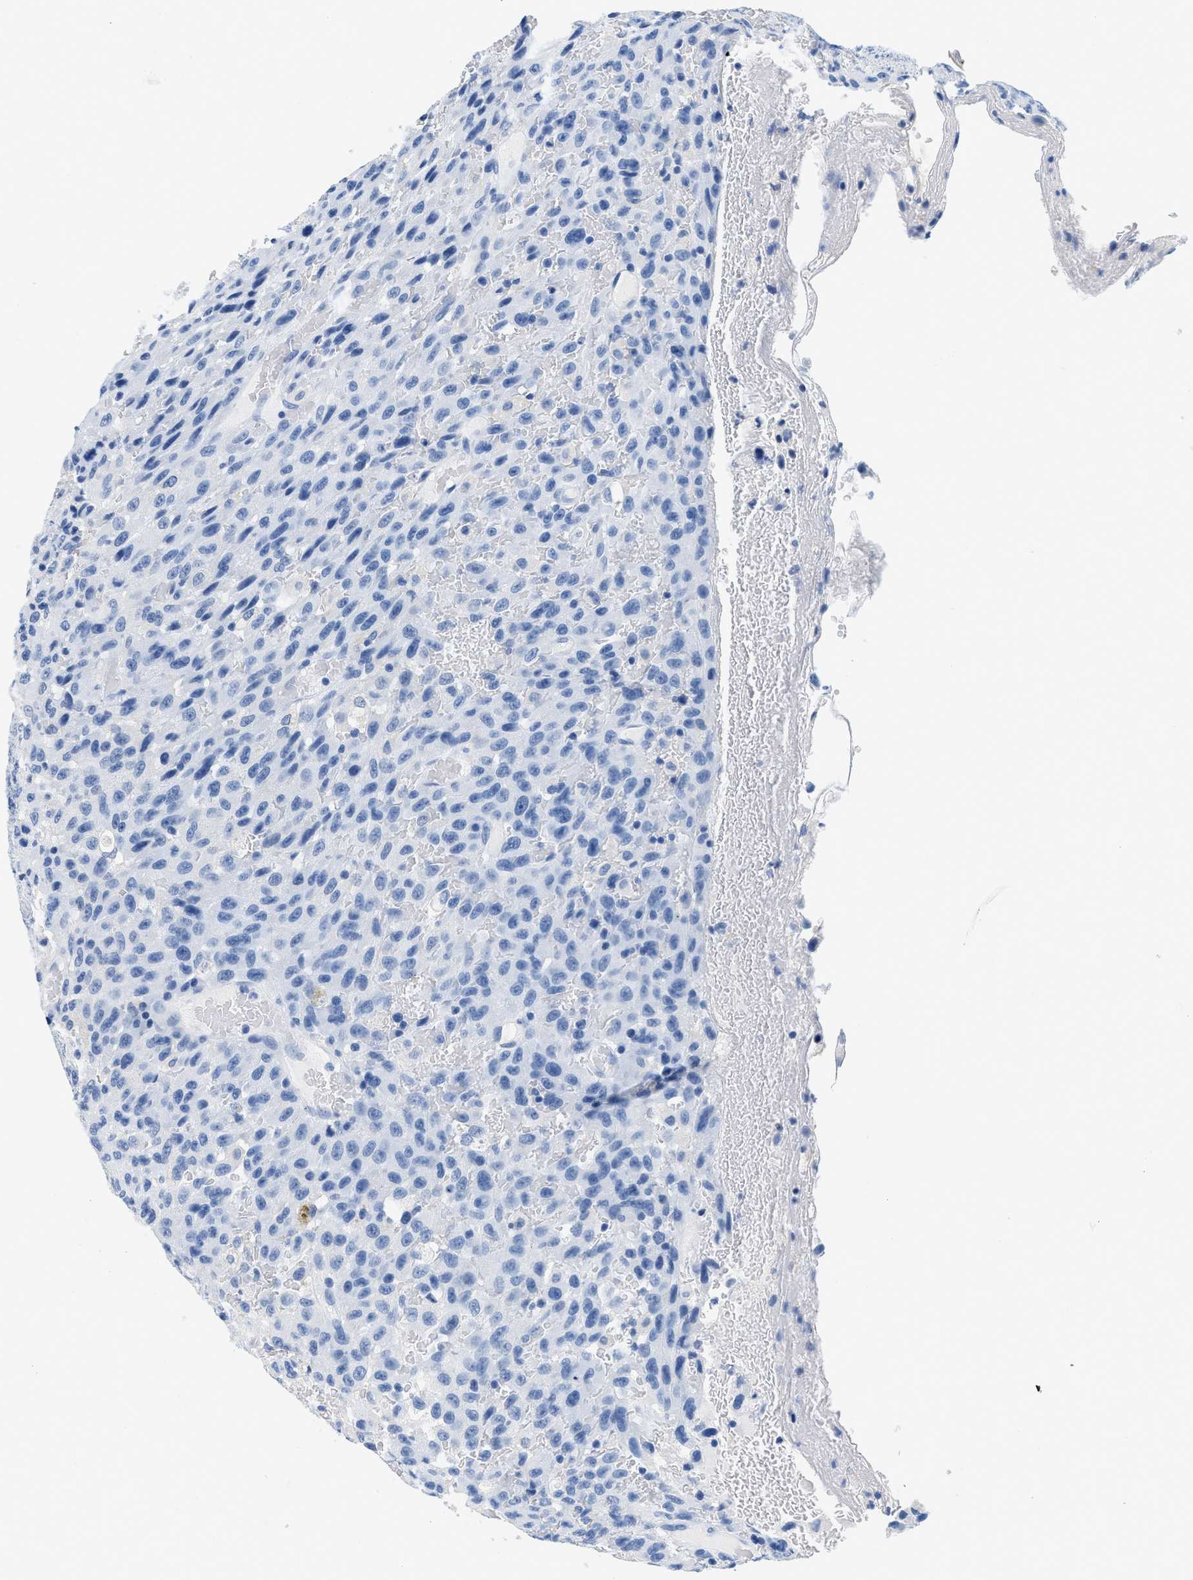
{"staining": {"intensity": "negative", "quantity": "none", "location": "none"}, "tissue": "urothelial cancer", "cell_type": "Tumor cells", "image_type": "cancer", "snomed": [{"axis": "morphology", "description": "Urothelial carcinoma, High grade"}, {"axis": "topography", "description": "Urinary bladder"}], "caption": "An image of human urothelial cancer is negative for staining in tumor cells.", "gene": "GSN", "patient": {"sex": "male", "age": 66}}